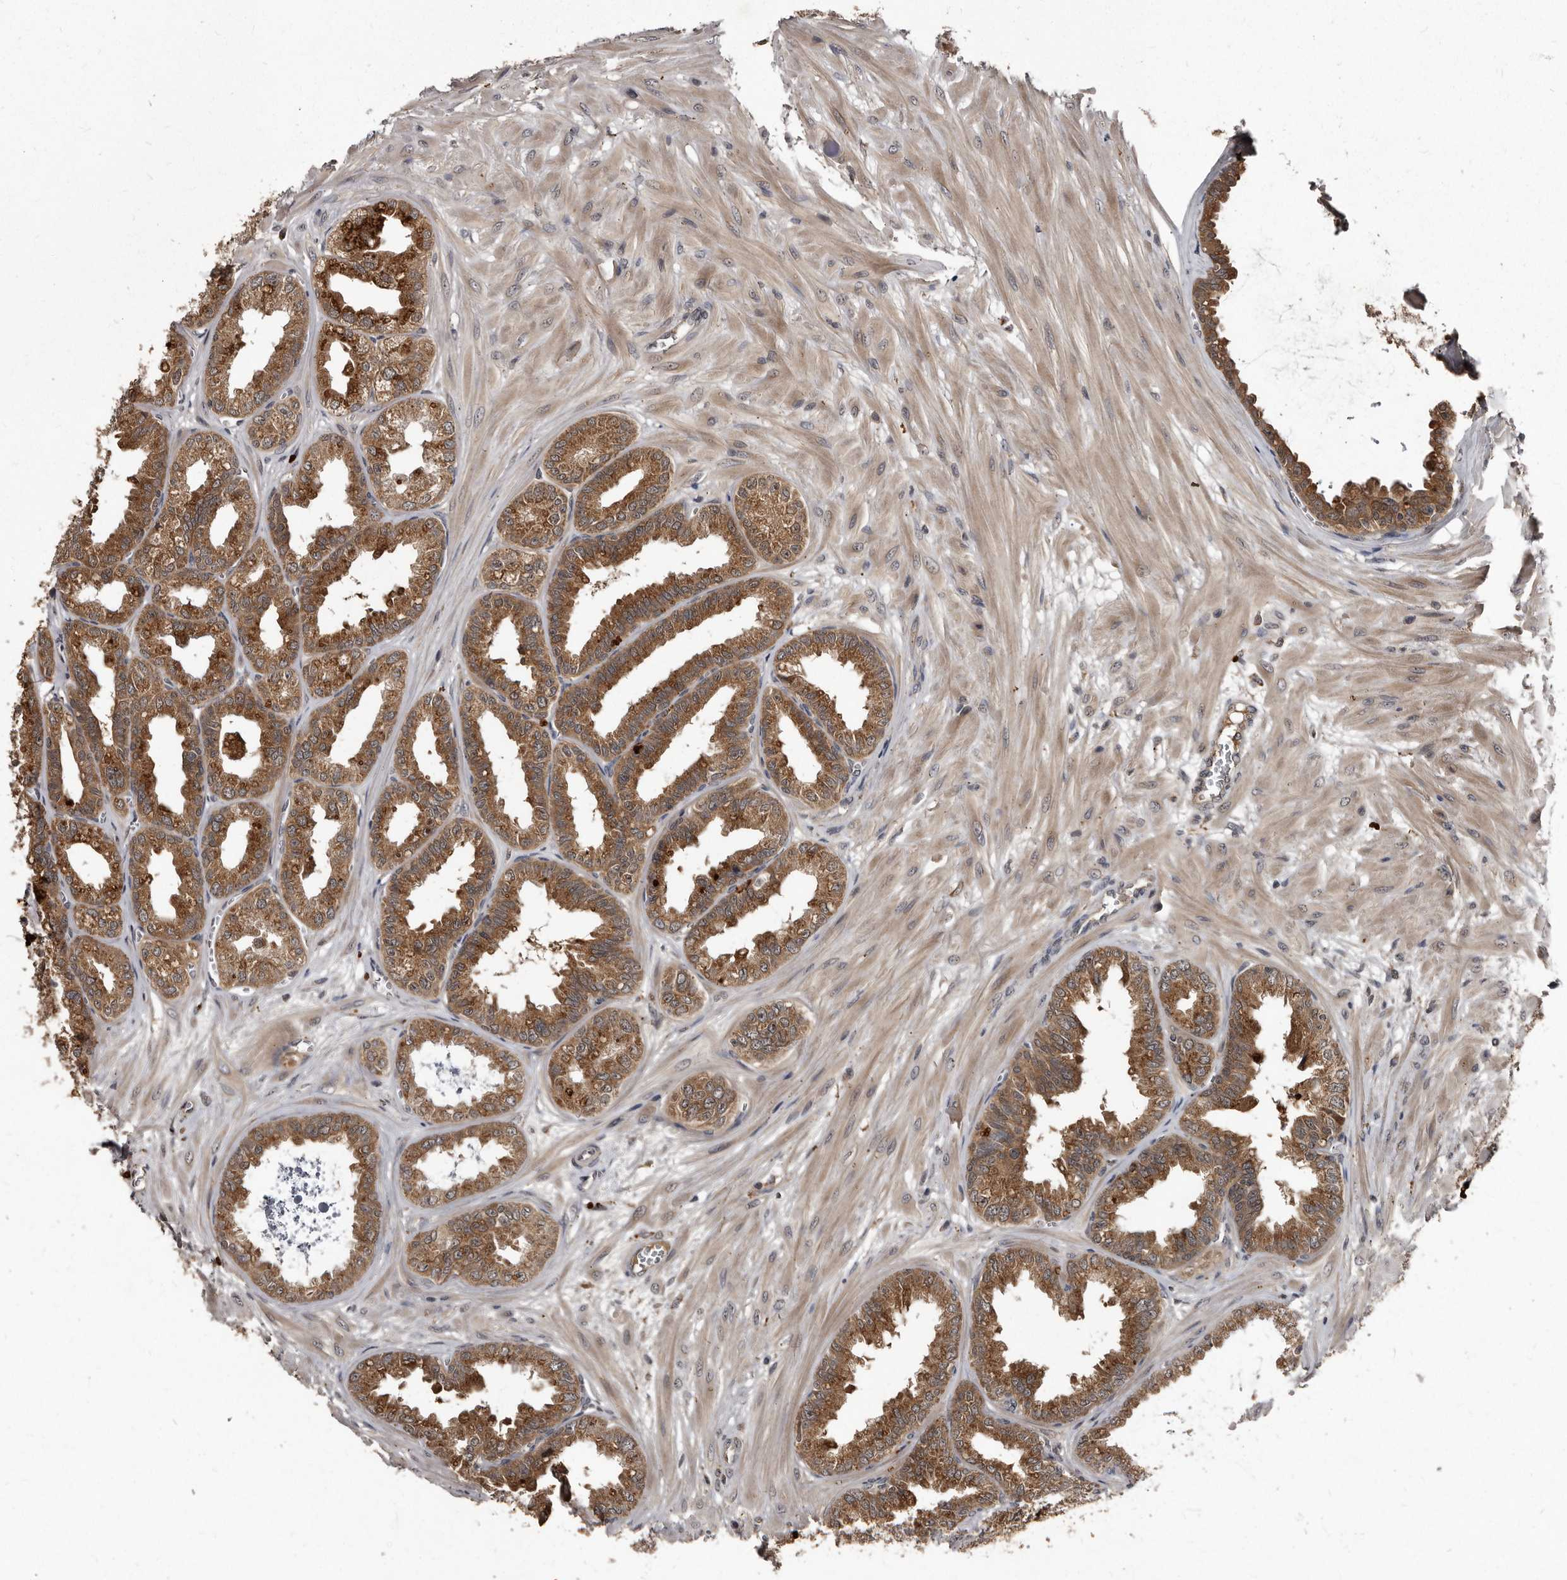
{"staining": {"intensity": "moderate", "quantity": ">75%", "location": "cytoplasmic/membranous"}, "tissue": "seminal vesicle", "cell_type": "Glandular cells", "image_type": "normal", "snomed": [{"axis": "morphology", "description": "Normal tissue, NOS"}, {"axis": "topography", "description": "Prostate"}, {"axis": "topography", "description": "Seminal veicle"}], "caption": "High-magnification brightfield microscopy of benign seminal vesicle stained with DAB (brown) and counterstained with hematoxylin (blue). glandular cells exhibit moderate cytoplasmic/membranous staining is appreciated in approximately>75% of cells. Immunohistochemistry (ihc) stains the protein of interest in brown and the nuclei are stained blue.", "gene": "PMVK", "patient": {"sex": "male", "age": 51}}